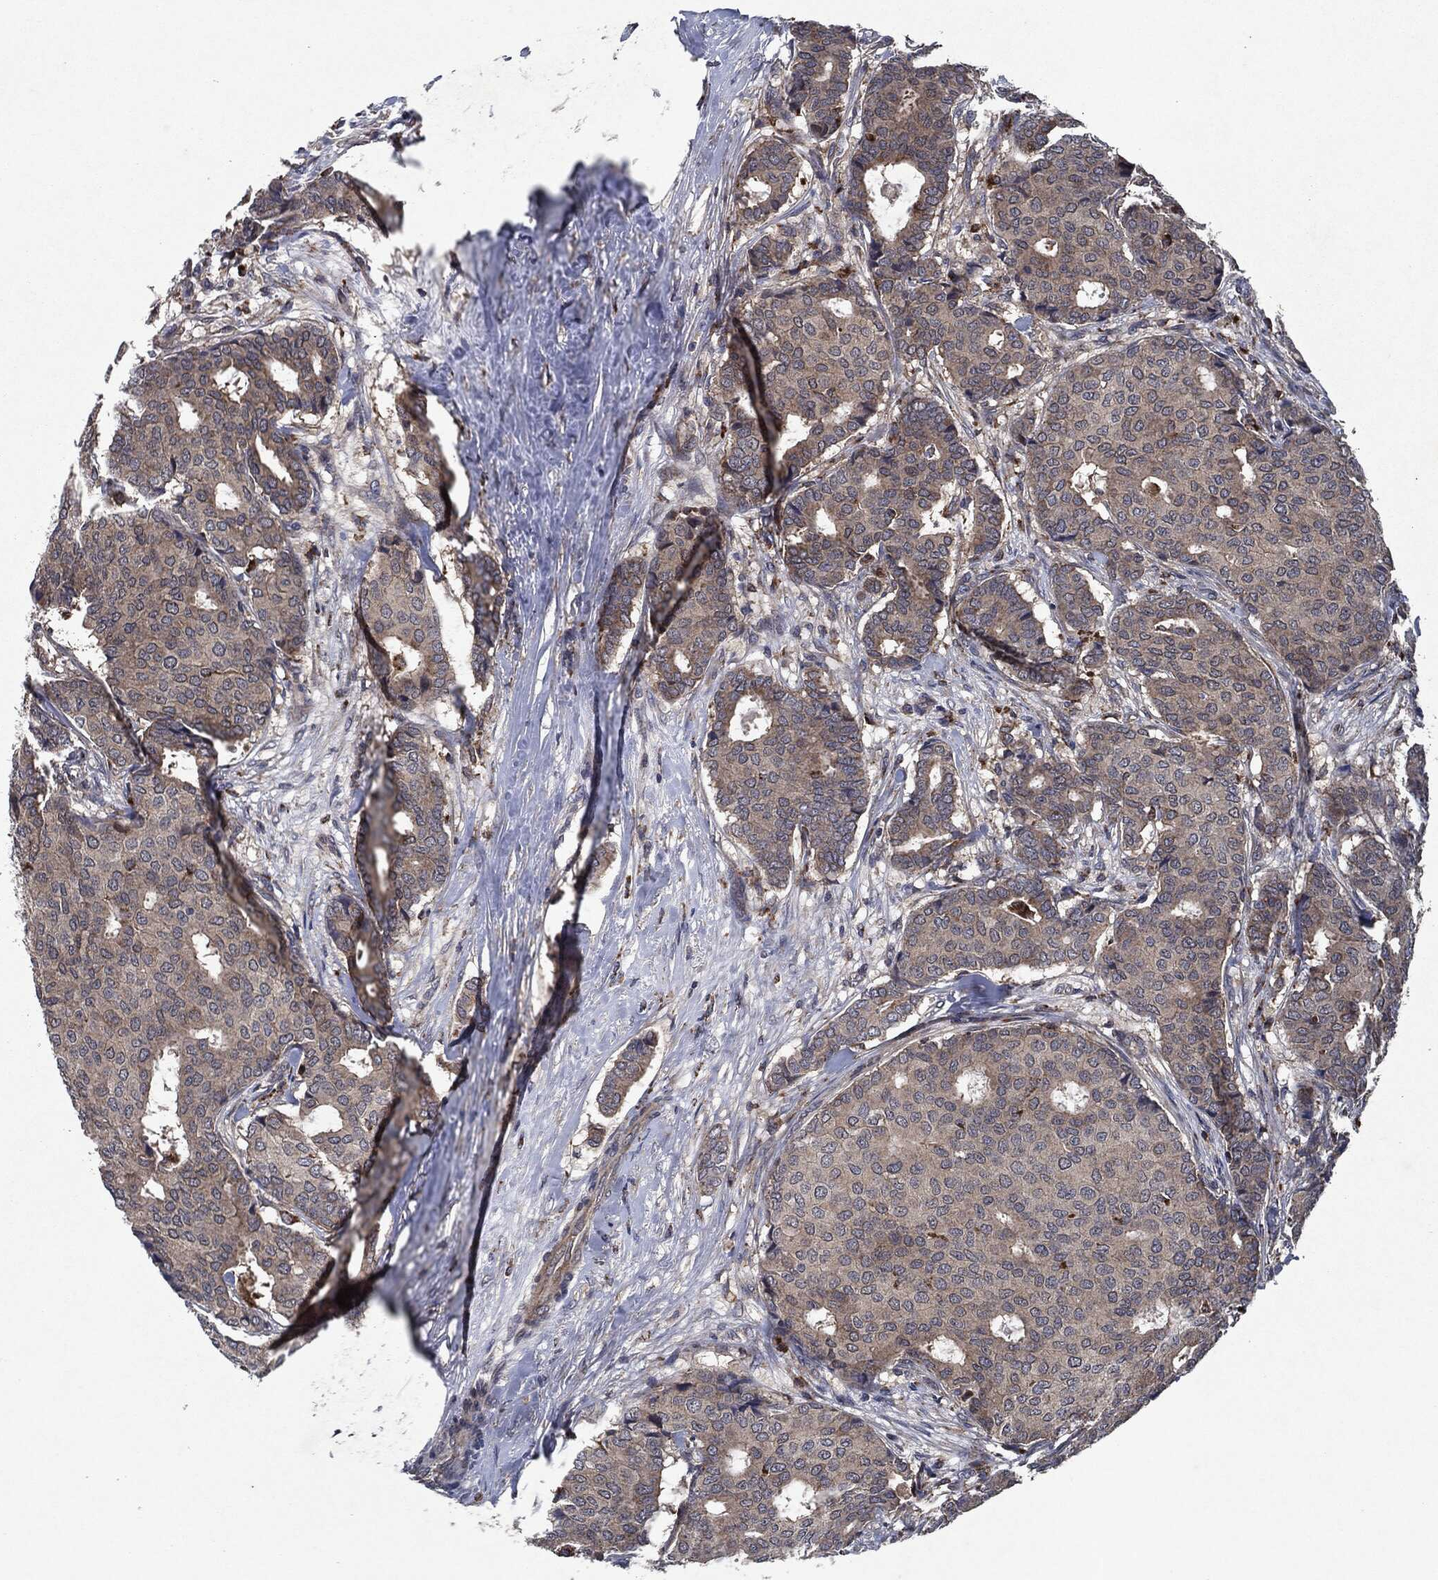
{"staining": {"intensity": "weak", "quantity": "25%-75%", "location": "cytoplasmic/membranous"}, "tissue": "breast cancer", "cell_type": "Tumor cells", "image_type": "cancer", "snomed": [{"axis": "morphology", "description": "Duct carcinoma"}, {"axis": "topography", "description": "Breast"}], "caption": "Tumor cells exhibit low levels of weak cytoplasmic/membranous staining in about 25%-75% of cells in human breast cancer.", "gene": "SLC31A2", "patient": {"sex": "female", "age": 75}}